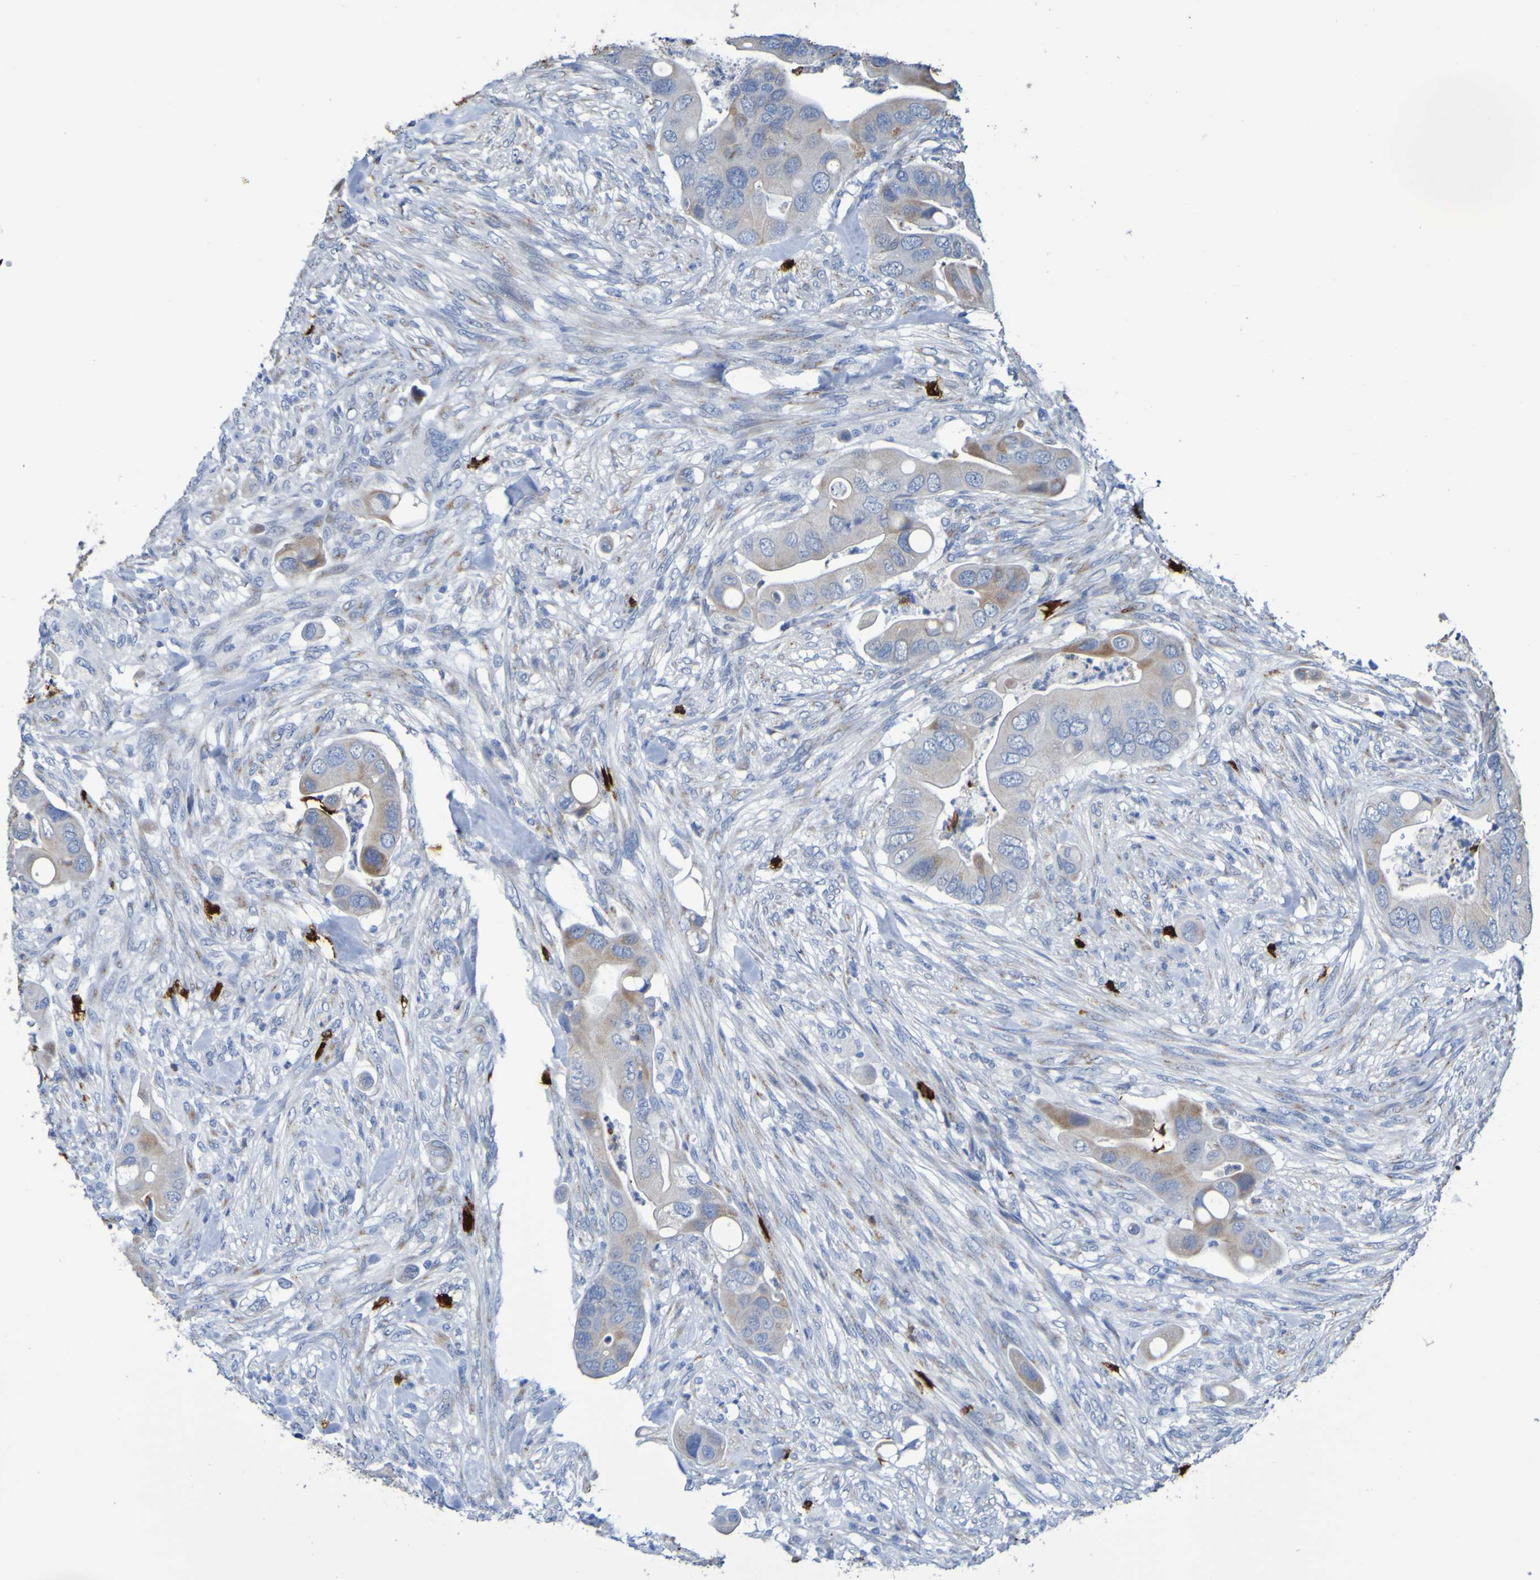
{"staining": {"intensity": "moderate", "quantity": "<25%", "location": "cytoplasmic/membranous"}, "tissue": "colorectal cancer", "cell_type": "Tumor cells", "image_type": "cancer", "snomed": [{"axis": "morphology", "description": "Adenocarcinoma, NOS"}, {"axis": "topography", "description": "Rectum"}], "caption": "The immunohistochemical stain shows moderate cytoplasmic/membranous expression in tumor cells of colorectal cancer (adenocarcinoma) tissue. (DAB IHC, brown staining for protein, blue staining for nuclei).", "gene": "C11orf24", "patient": {"sex": "female", "age": 57}}